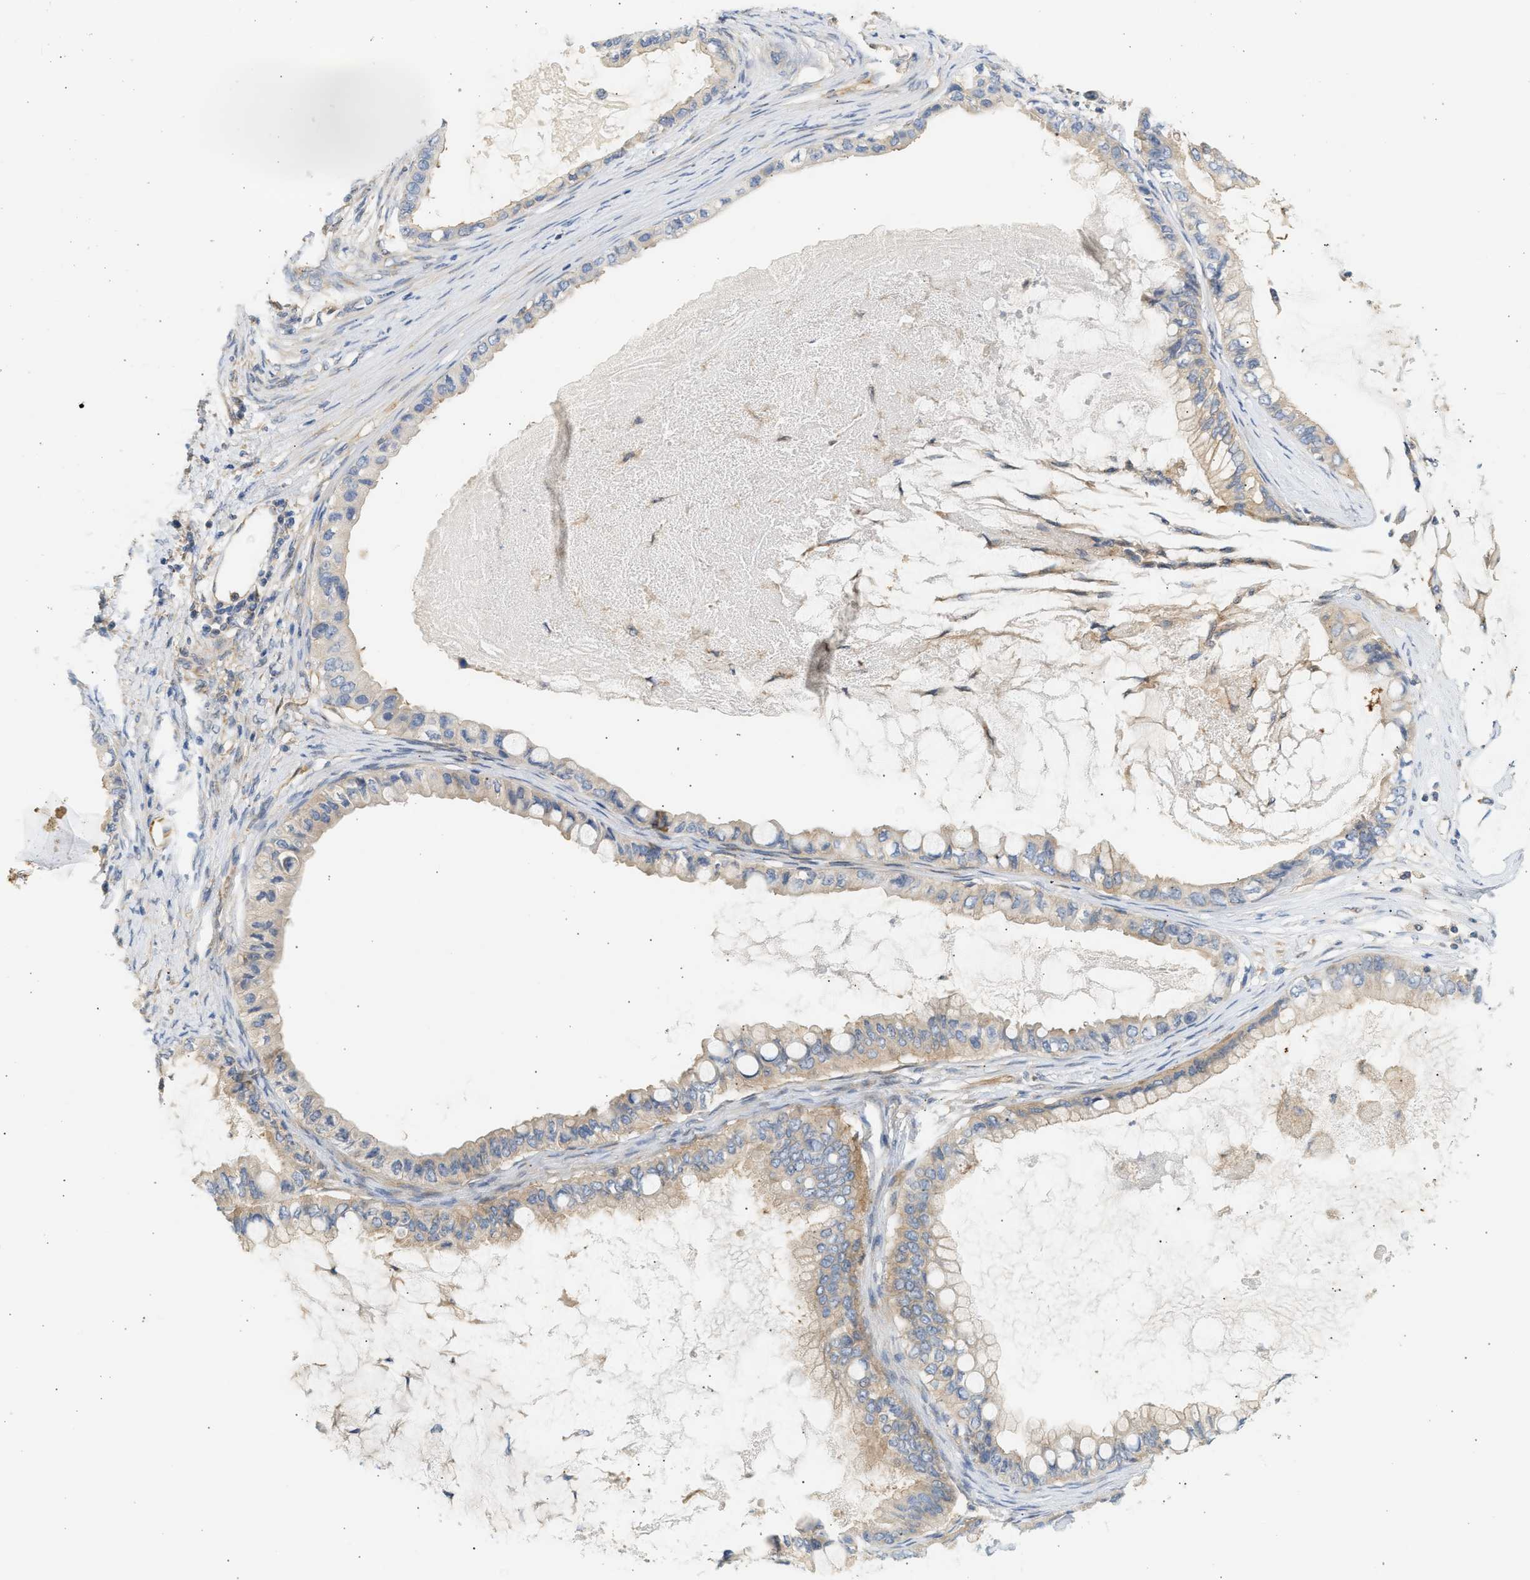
{"staining": {"intensity": "weak", "quantity": "25%-75%", "location": "cytoplasmic/membranous"}, "tissue": "ovarian cancer", "cell_type": "Tumor cells", "image_type": "cancer", "snomed": [{"axis": "morphology", "description": "Cystadenocarcinoma, mucinous, NOS"}, {"axis": "topography", "description": "Ovary"}], "caption": "Tumor cells exhibit low levels of weak cytoplasmic/membranous expression in about 25%-75% of cells in human ovarian cancer.", "gene": "PAFAH1B1", "patient": {"sex": "female", "age": 80}}